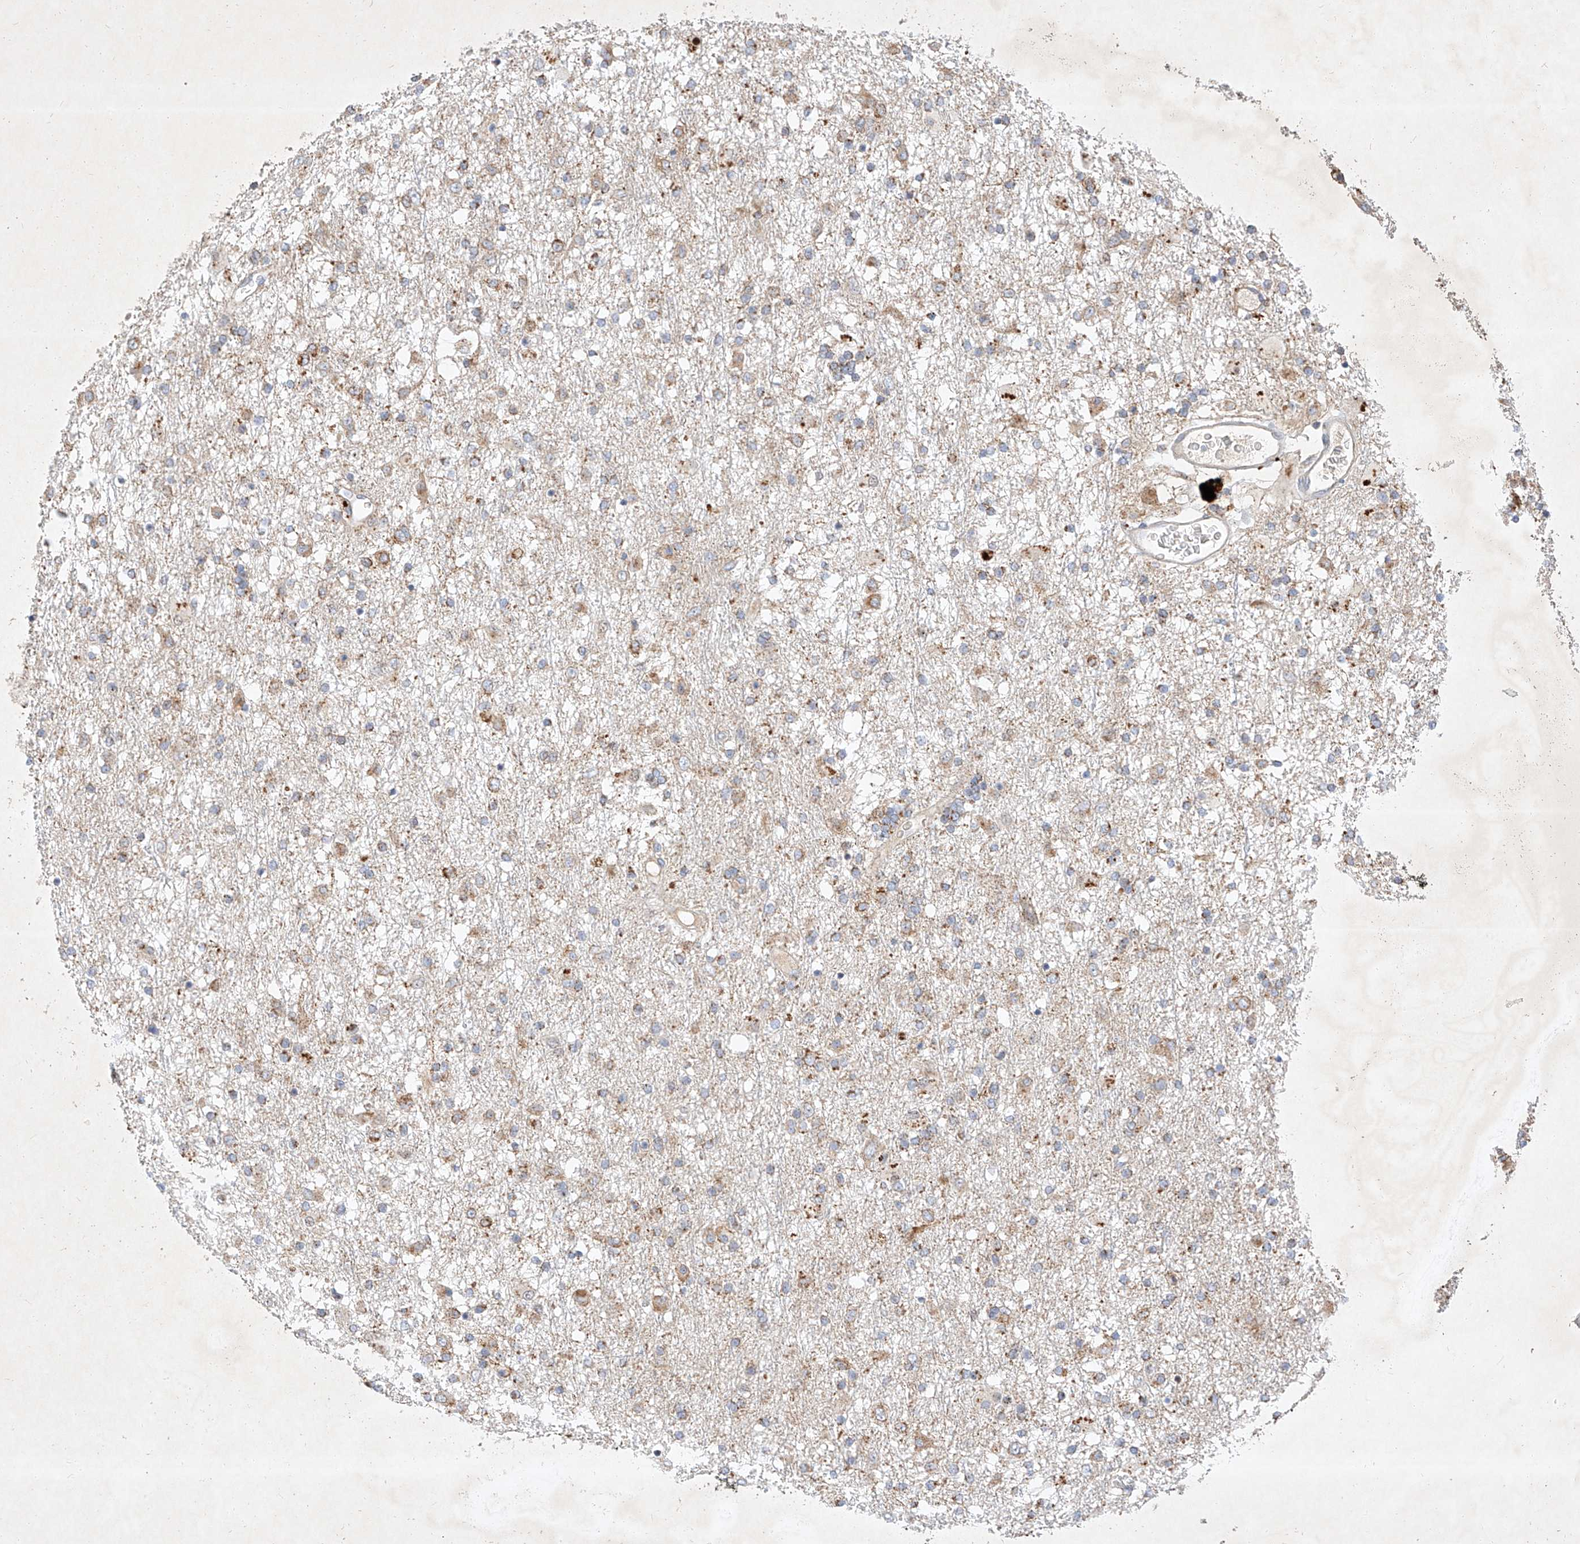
{"staining": {"intensity": "weak", "quantity": "25%-75%", "location": "cytoplasmic/membranous"}, "tissue": "glioma", "cell_type": "Tumor cells", "image_type": "cancer", "snomed": [{"axis": "morphology", "description": "Glioma, malignant, Low grade"}, {"axis": "topography", "description": "Brain"}], "caption": "An IHC micrograph of neoplastic tissue is shown. Protein staining in brown shows weak cytoplasmic/membranous positivity in malignant glioma (low-grade) within tumor cells.", "gene": "OSGEPL1", "patient": {"sex": "male", "age": 65}}